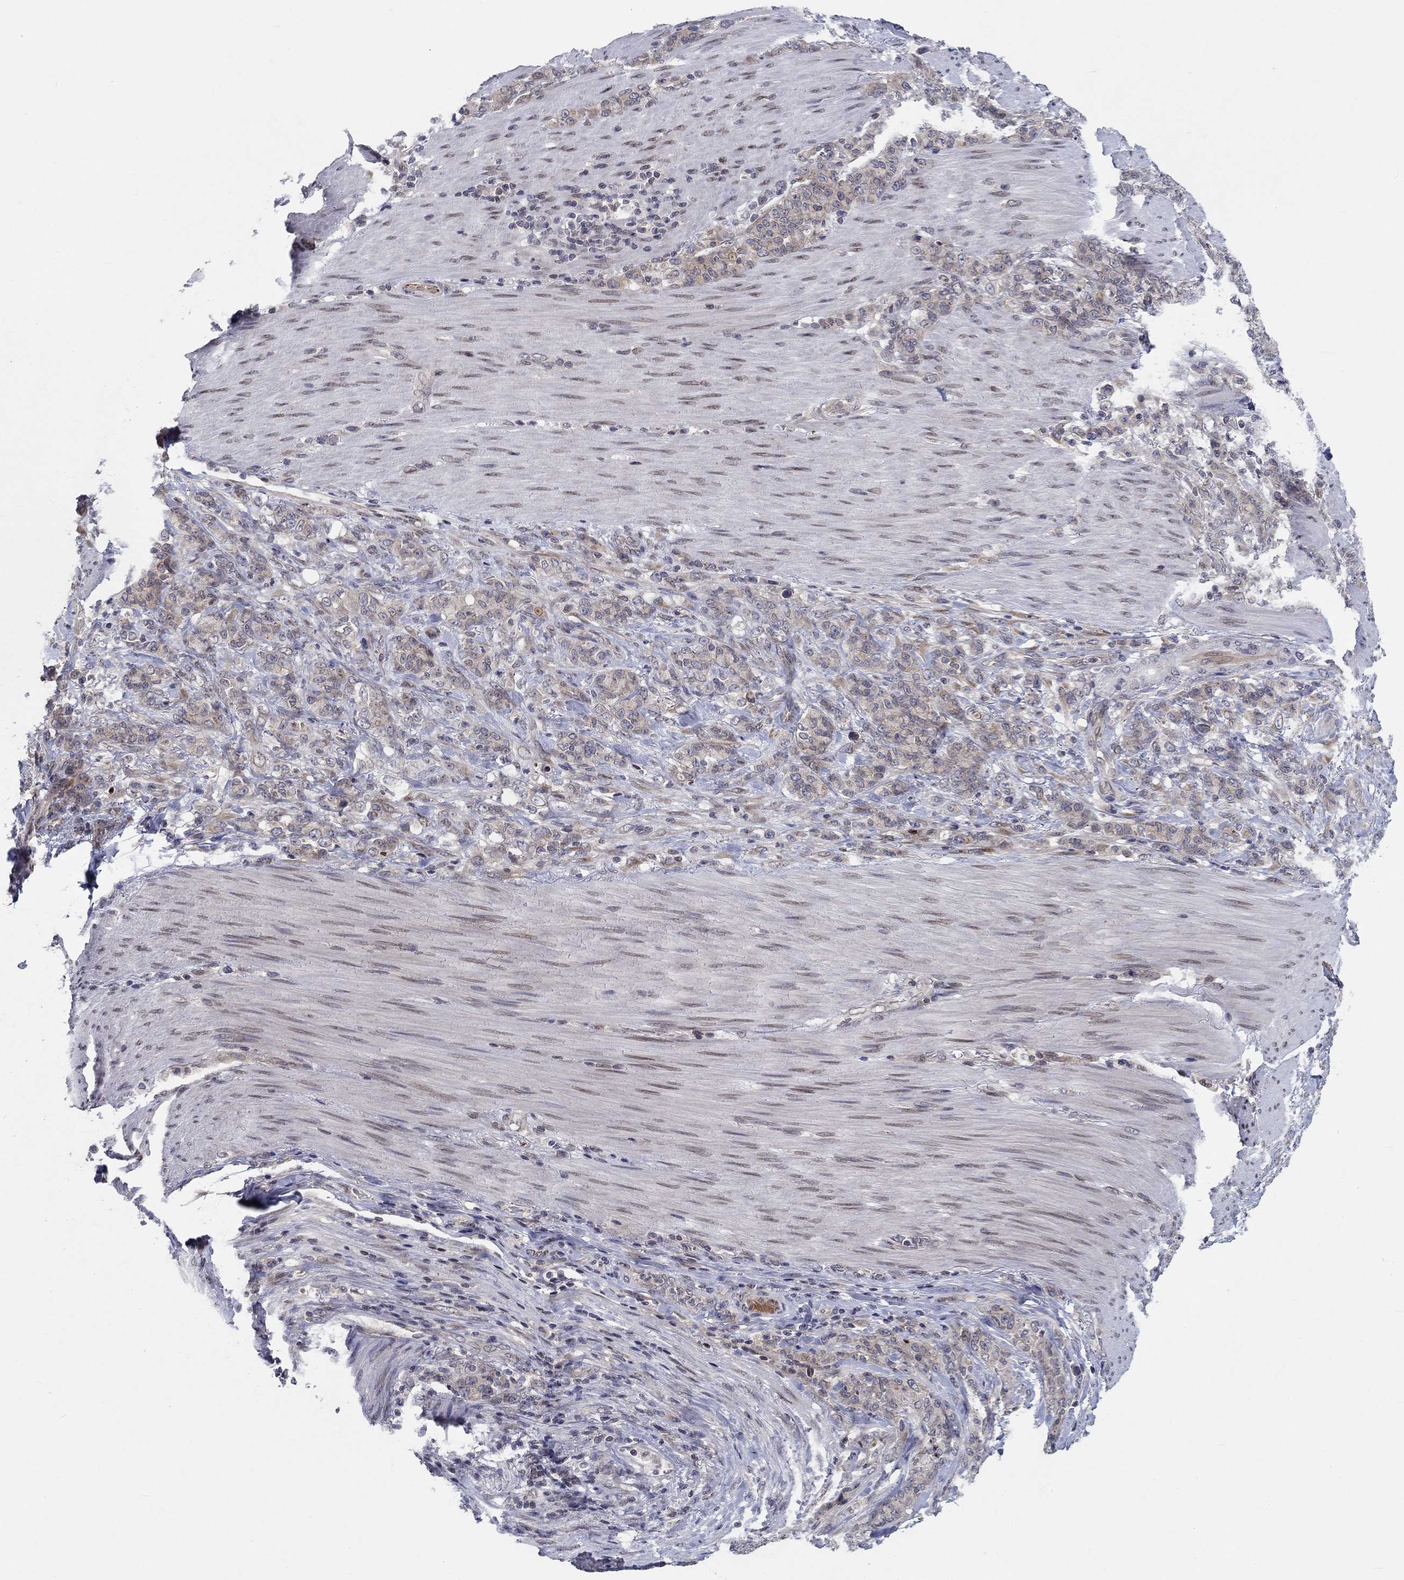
{"staining": {"intensity": "weak", "quantity": "<25%", "location": "cytoplasmic/membranous"}, "tissue": "stomach cancer", "cell_type": "Tumor cells", "image_type": "cancer", "snomed": [{"axis": "morphology", "description": "Normal tissue, NOS"}, {"axis": "morphology", "description": "Adenocarcinoma, NOS"}, {"axis": "topography", "description": "Stomach"}], "caption": "Immunohistochemistry image of neoplastic tissue: human adenocarcinoma (stomach) stained with DAB (3,3'-diaminobenzidine) displays no significant protein staining in tumor cells.", "gene": "CETN3", "patient": {"sex": "female", "age": 79}}